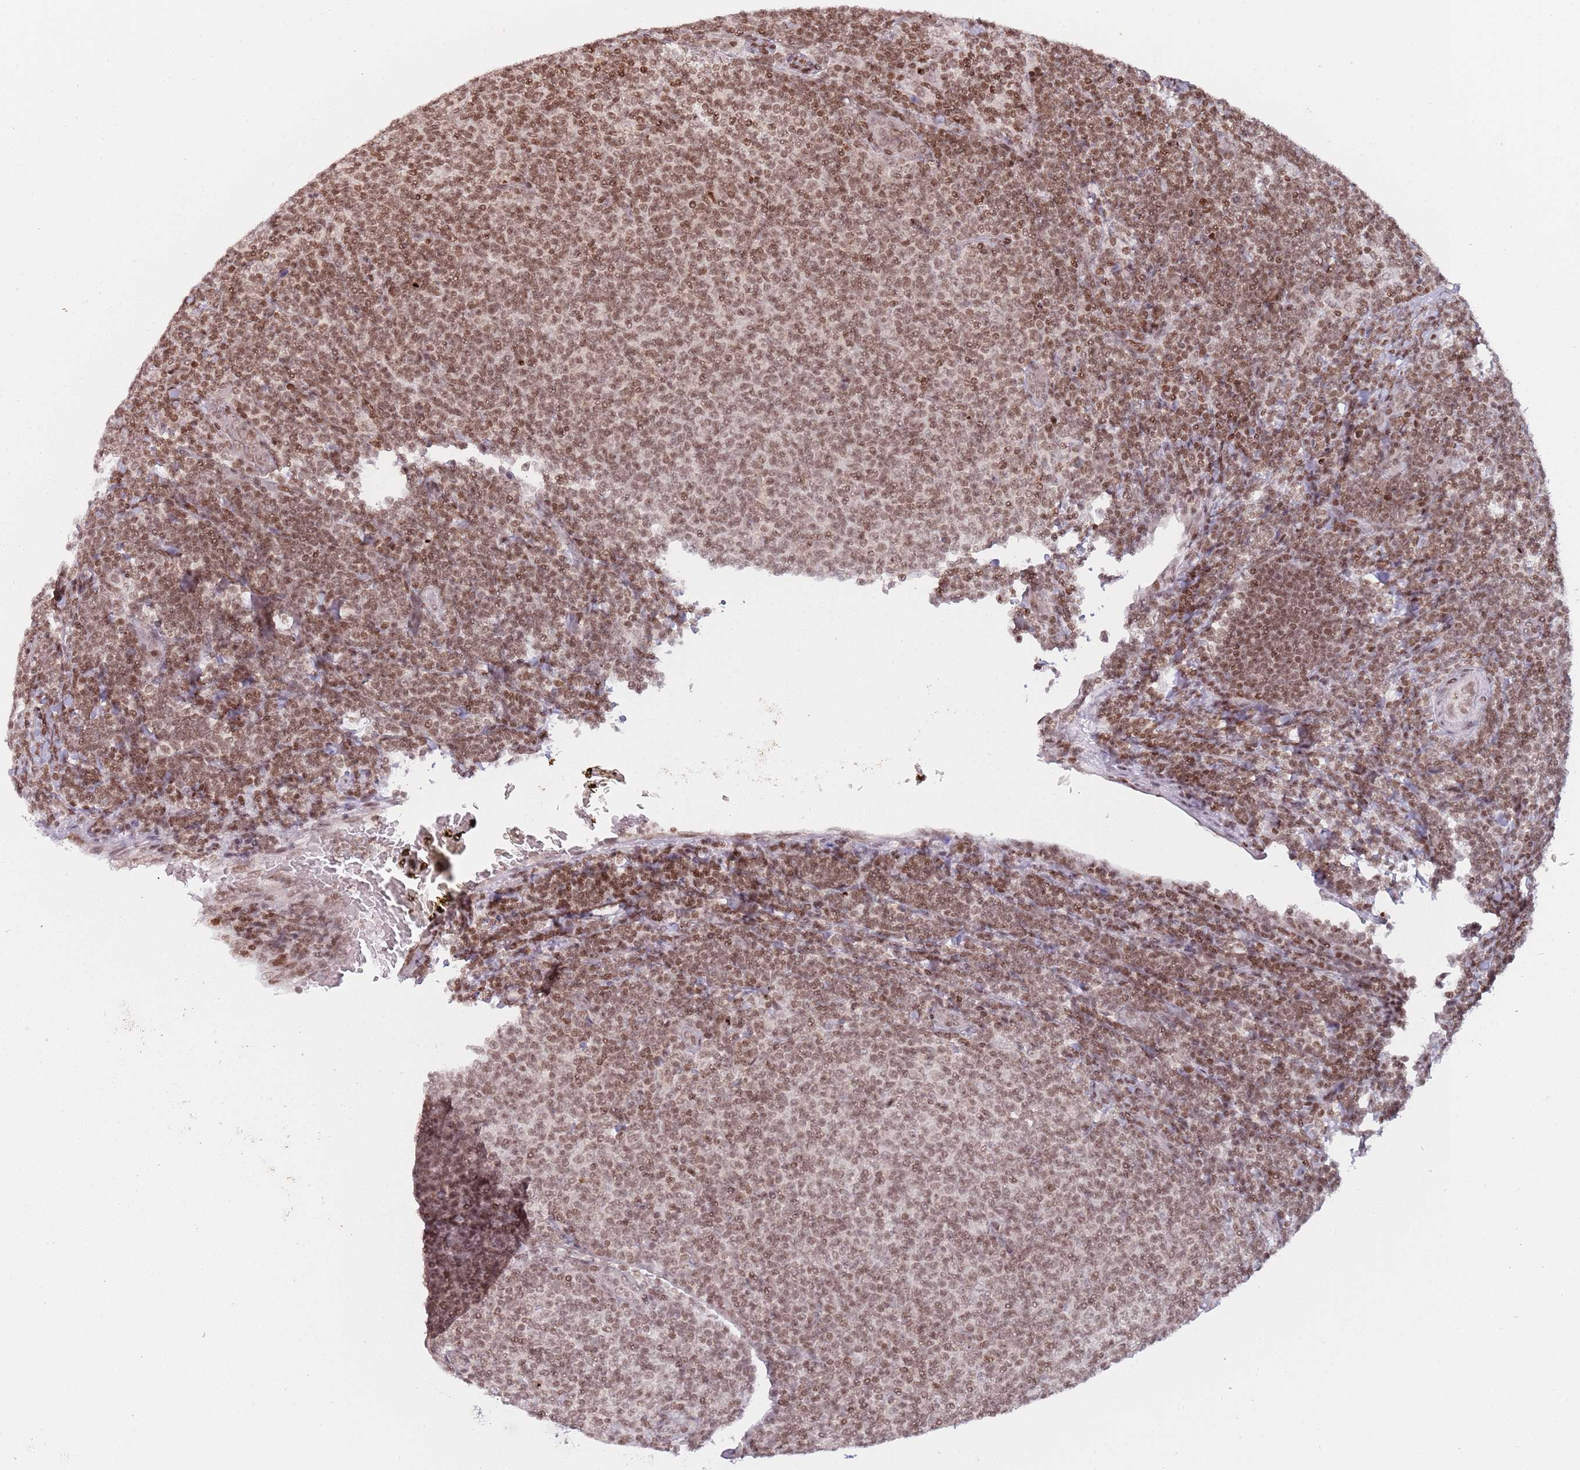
{"staining": {"intensity": "moderate", "quantity": ">75%", "location": "nuclear"}, "tissue": "lymphoma", "cell_type": "Tumor cells", "image_type": "cancer", "snomed": [{"axis": "morphology", "description": "Malignant lymphoma, non-Hodgkin's type, Low grade"}, {"axis": "topography", "description": "Lymph node"}], "caption": "This histopathology image shows low-grade malignant lymphoma, non-Hodgkin's type stained with immunohistochemistry to label a protein in brown. The nuclear of tumor cells show moderate positivity for the protein. Nuclei are counter-stained blue.", "gene": "SH3RF3", "patient": {"sex": "male", "age": 66}}